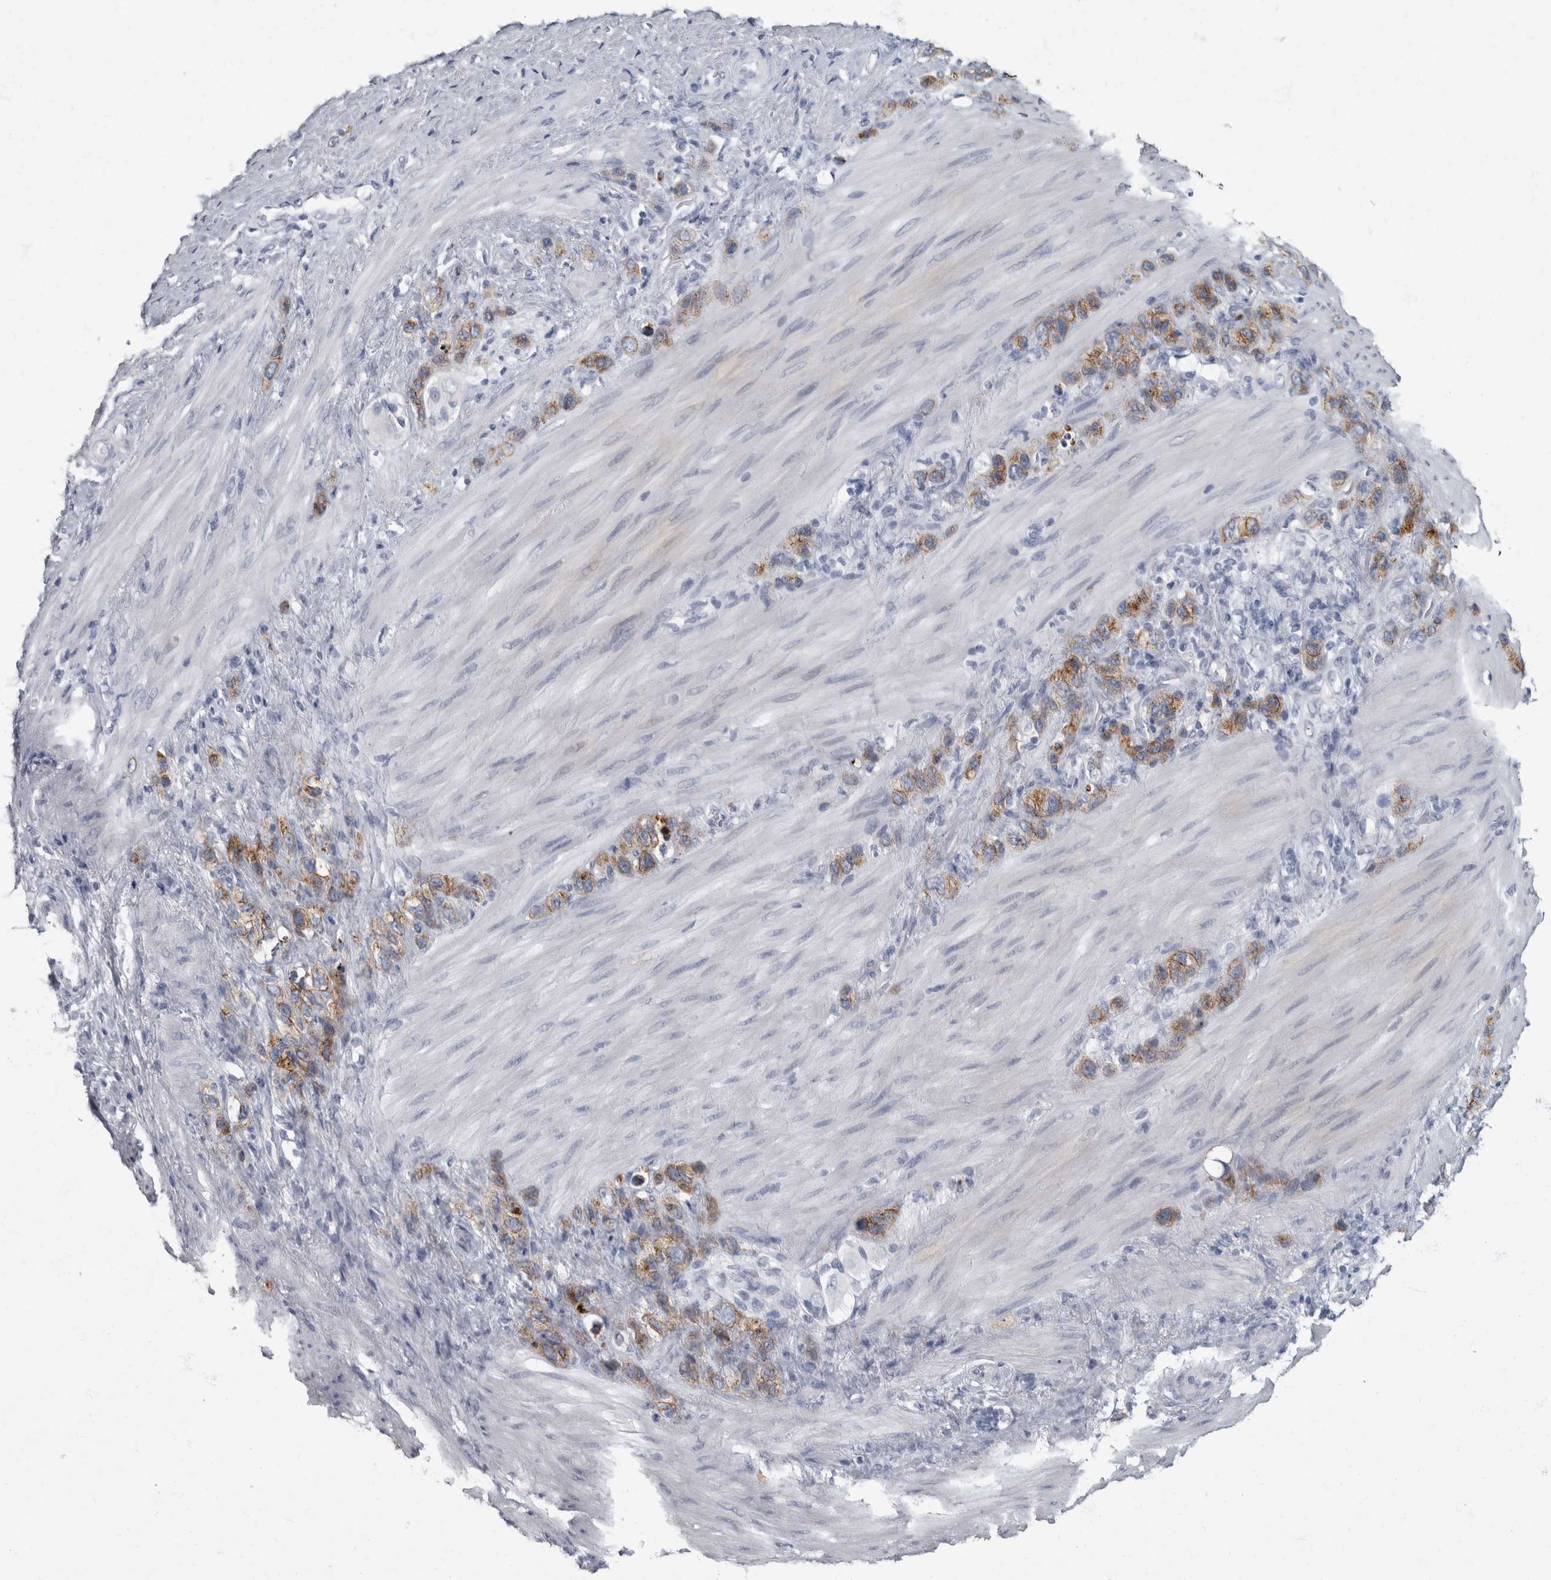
{"staining": {"intensity": "moderate", "quantity": ">75%", "location": "cytoplasmic/membranous"}, "tissue": "stomach cancer", "cell_type": "Tumor cells", "image_type": "cancer", "snomed": [{"axis": "morphology", "description": "Adenocarcinoma, NOS"}, {"axis": "morphology", "description": "Adenocarcinoma, High grade"}, {"axis": "topography", "description": "Stomach, upper"}, {"axis": "topography", "description": "Stomach, lower"}], "caption": "Immunohistochemistry (IHC) of high-grade adenocarcinoma (stomach) exhibits medium levels of moderate cytoplasmic/membranous expression in about >75% of tumor cells.", "gene": "DSG2", "patient": {"sex": "female", "age": 65}}